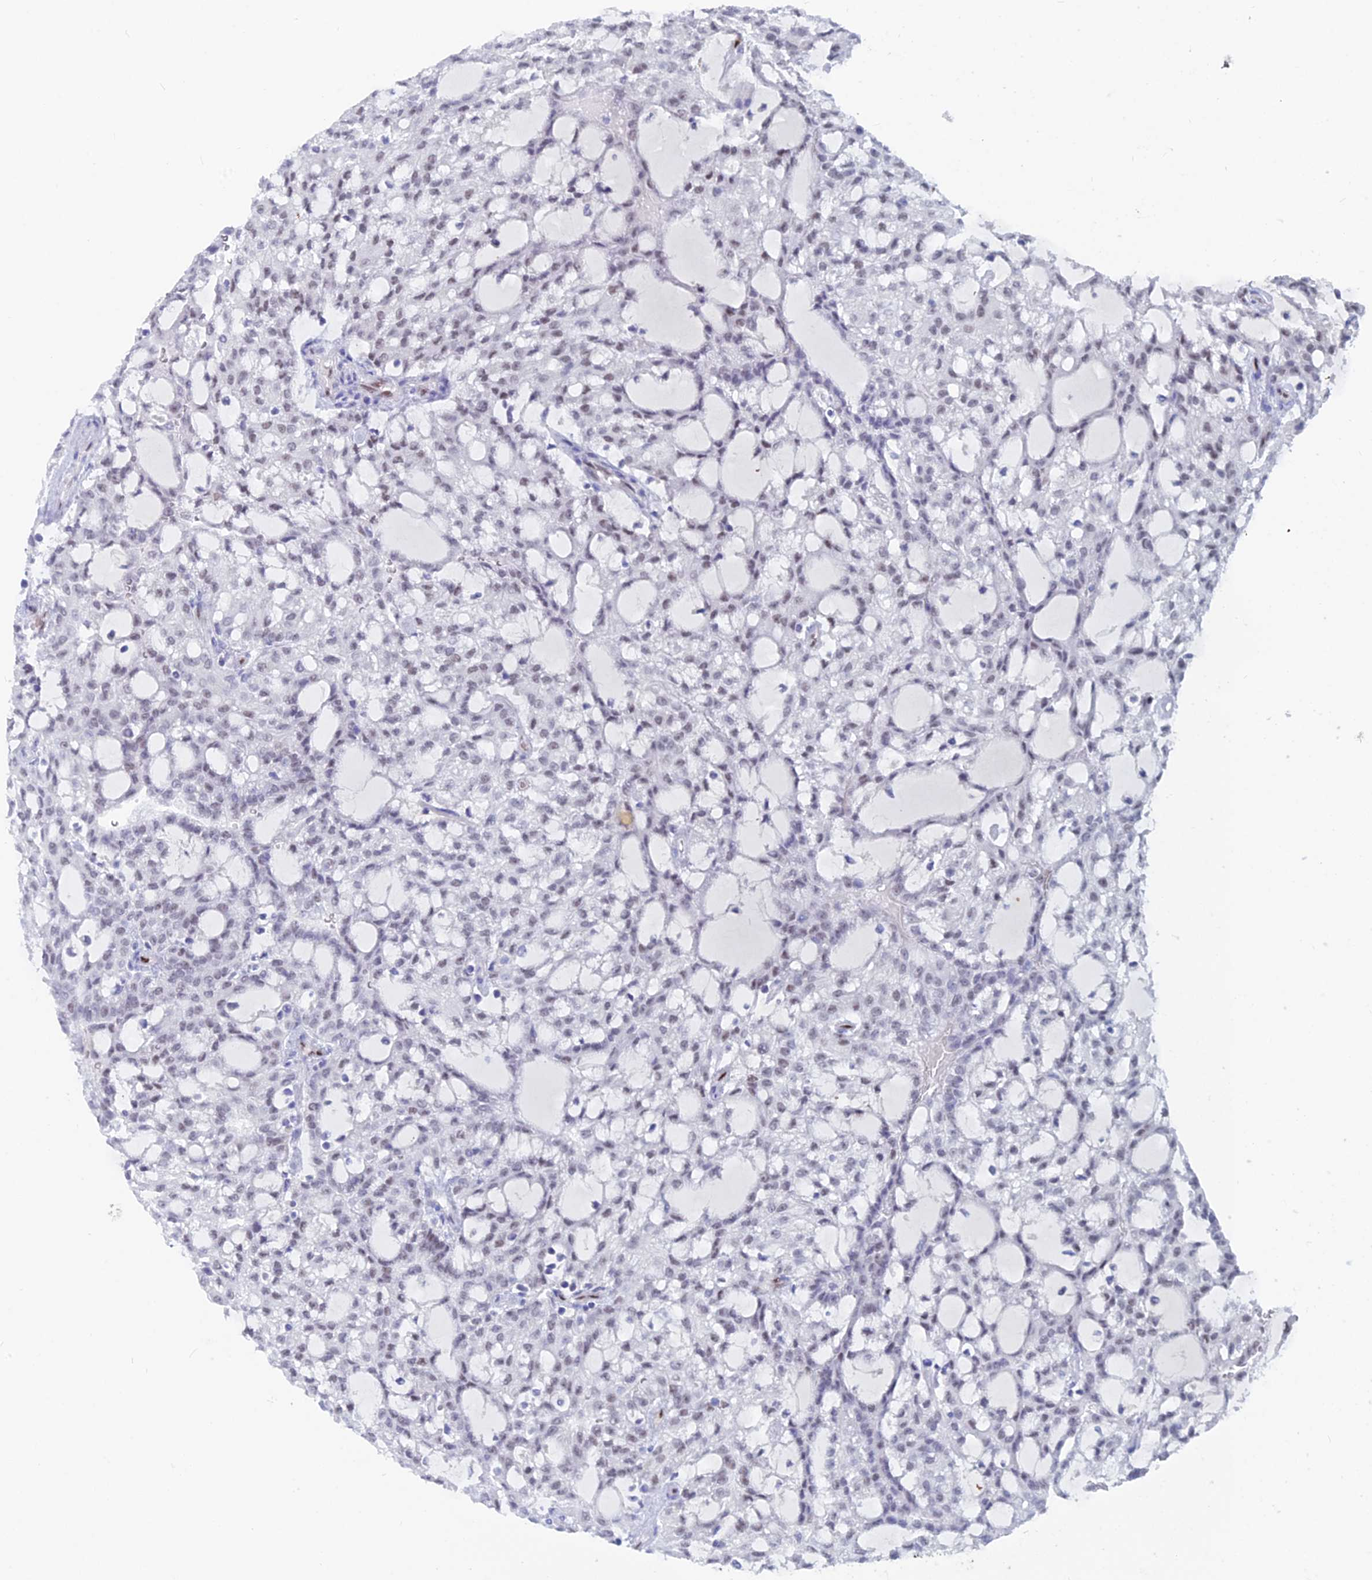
{"staining": {"intensity": "weak", "quantity": "25%-75%", "location": "nuclear"}, "tissue": "renal cancer", "cell_type": "Tumor cells", "image_type": "cancer", "snomed": [{"axis": "morphology", "description": "Adenocarcinoma, NOS"}, {"axis": "topography", "description": "Kidney"}], "caption": "An immunohistochemistry photomicrograph of tumor tissue is shown. Protein staining in brown shows weak nuclear positivity in adenocarcinoma (renal) within tumor cells.", "gene": "NOL4L", "patient": {"sex": "male", "age": 63}}